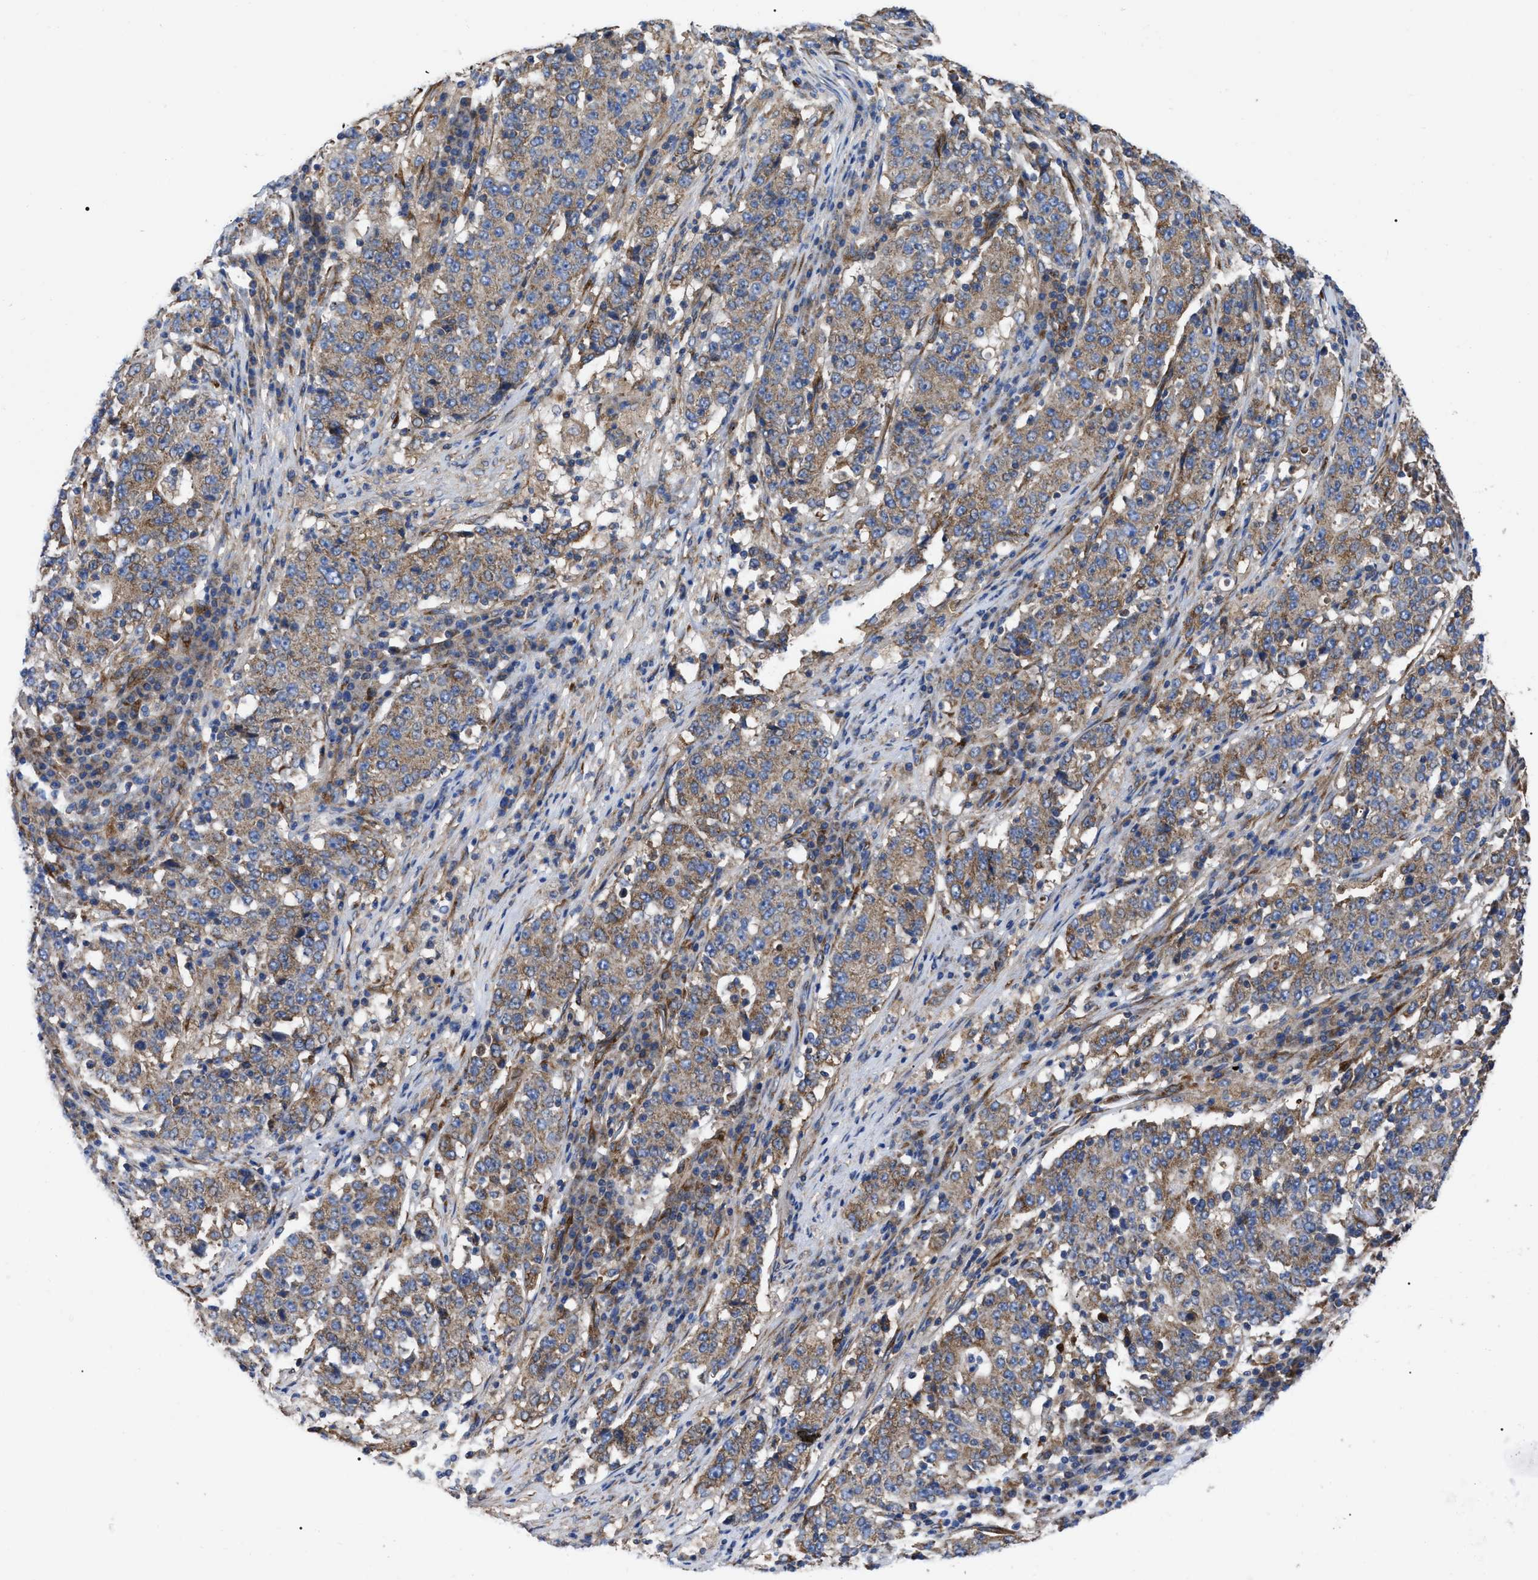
{"staining": {"intensity": "moderate", "quantity": ">75%", "location": "cytoplasmic/membranous"}, "tissue": "stomach cancer", "cell_type": "Tumor cells", "image_type": "cancer", "snomed": [{"axis": "morphology", "description": "Adenocarcinoma, NOS"}, {"axis": "topography", "description": "Stomach"}], "caption": "Immunohistochemical staining of adenocarcinoma (stomach) exhibits moderate cytoplasmic/membranous protein expression in about >75% of tumor cells. Immunohistochemistry (ihc) stains the protein of interest in brown and the nuclei are stained blue.", "gene": "FAM120A", "patient": {"sex": "male", "age": 59}}